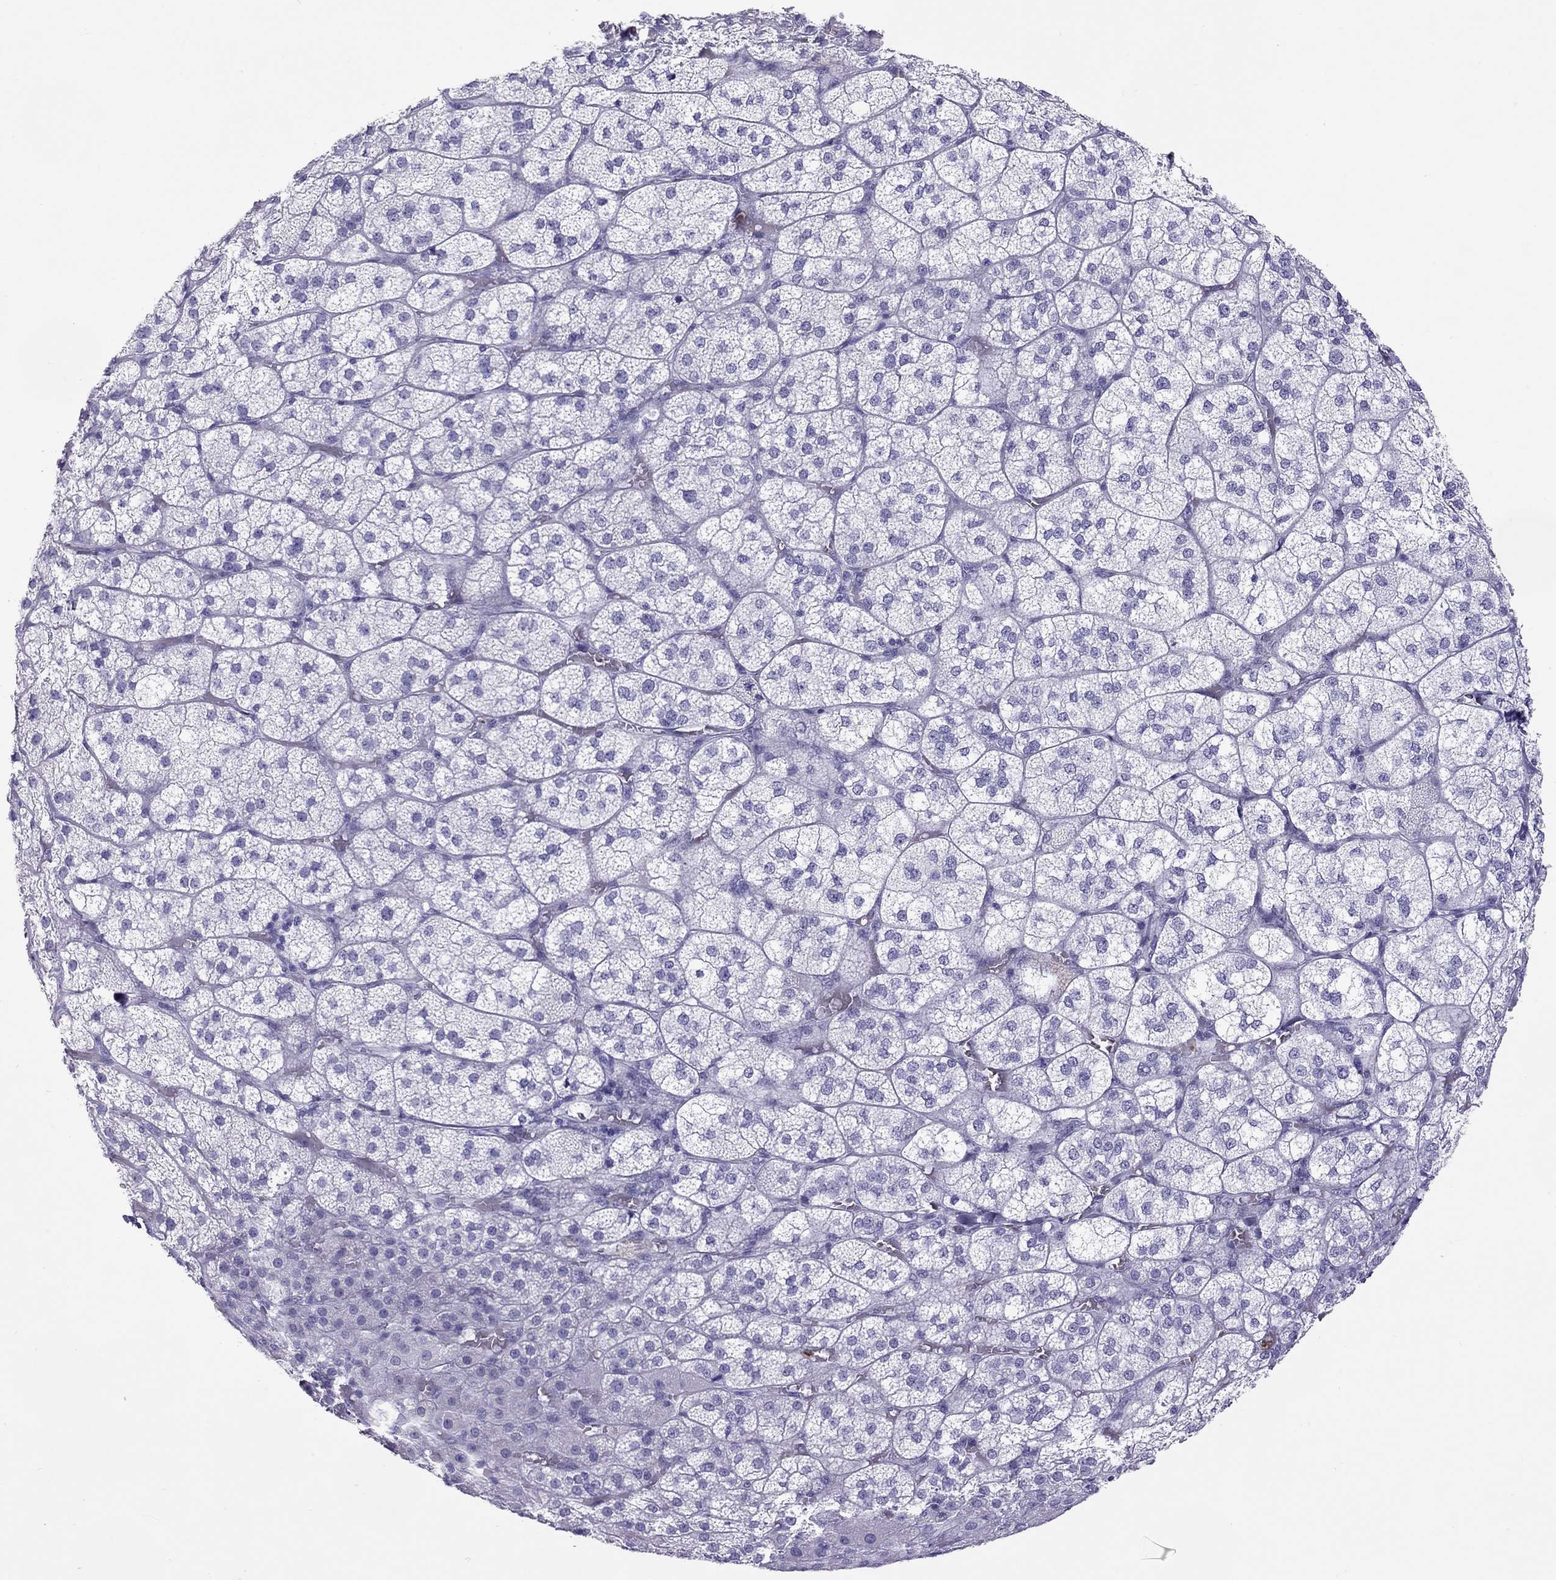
{"staining": {"intensity": "negative", "quantity": "none", "location": "none"}, "tissue": "adrenal gland", "cell_type": "Glandular cells", "image_type": "normal", "snomed": [{"axis": "morphology", "description": "Normal tissue, NOS"}, {"axis": "topography", "description": "Adrenal gland"}], "caption": "Immunohistochemistry (IHC) image of benign human adrenal gland stained for a protein (brown), which reveals no staining in glandular cells. (Brightfield microscopy of DAB IHC at high magnification).", "gene": "SLAMF1", "patient": {"sex": "female", "age": 60}}